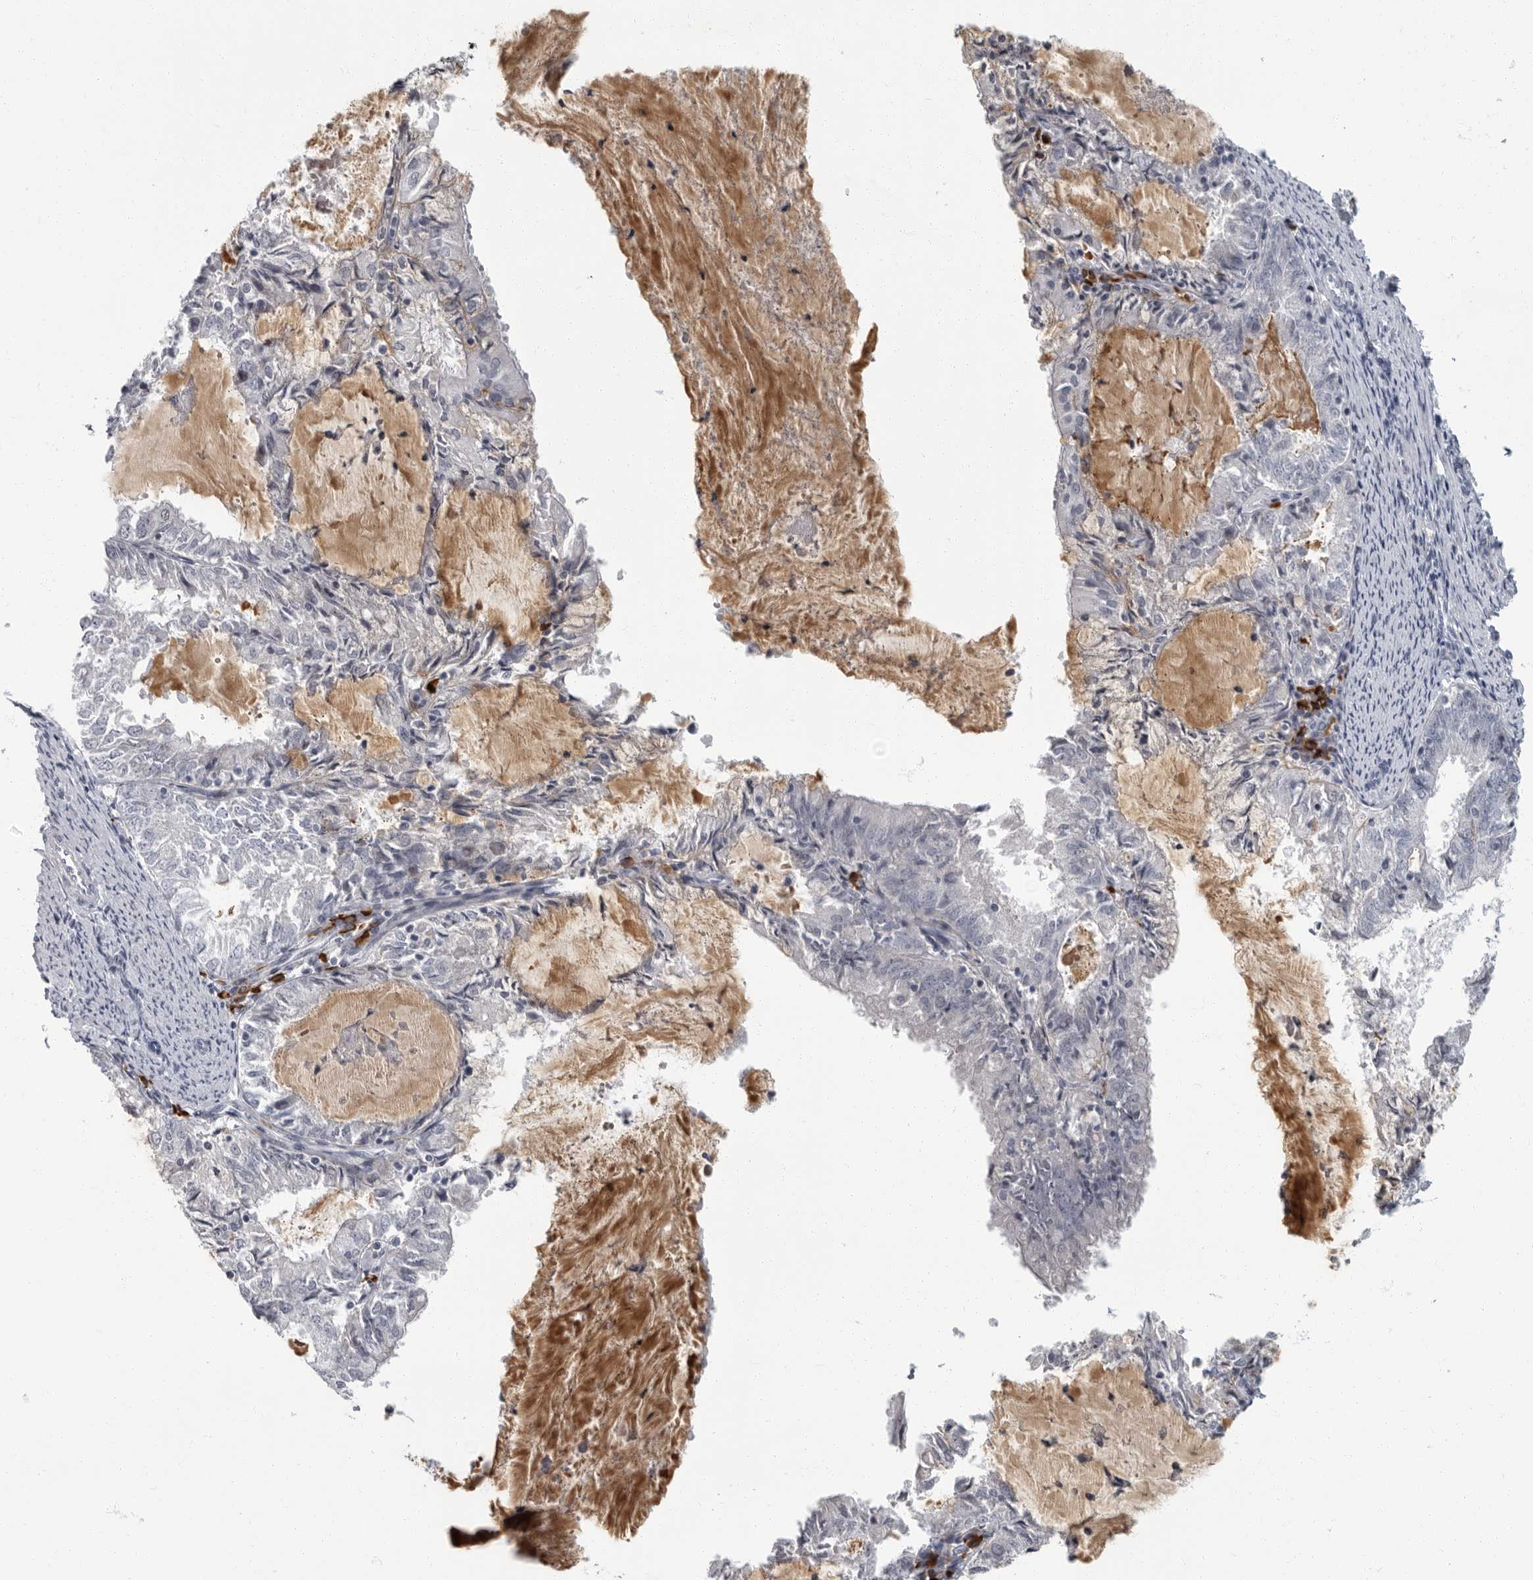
{"staining": {"intensity": "negative", "quantity": "none", "location": "none"}, "tissue": "endometrial cancer", "cell_type": "Tumor cells", "image_type": "cancer", "snomed": [{"axis": "morphology", "description": "Adenocarcinoma, NOS"}, {"axis": "topography", "description": "Endometrium"}], "caption": "This is an immunohistochemistry image of human endometrial cancer. There is no staining in tumor cells.", "gene": "SLC25A39", "patient": {"sex": "female", "age": 57}}